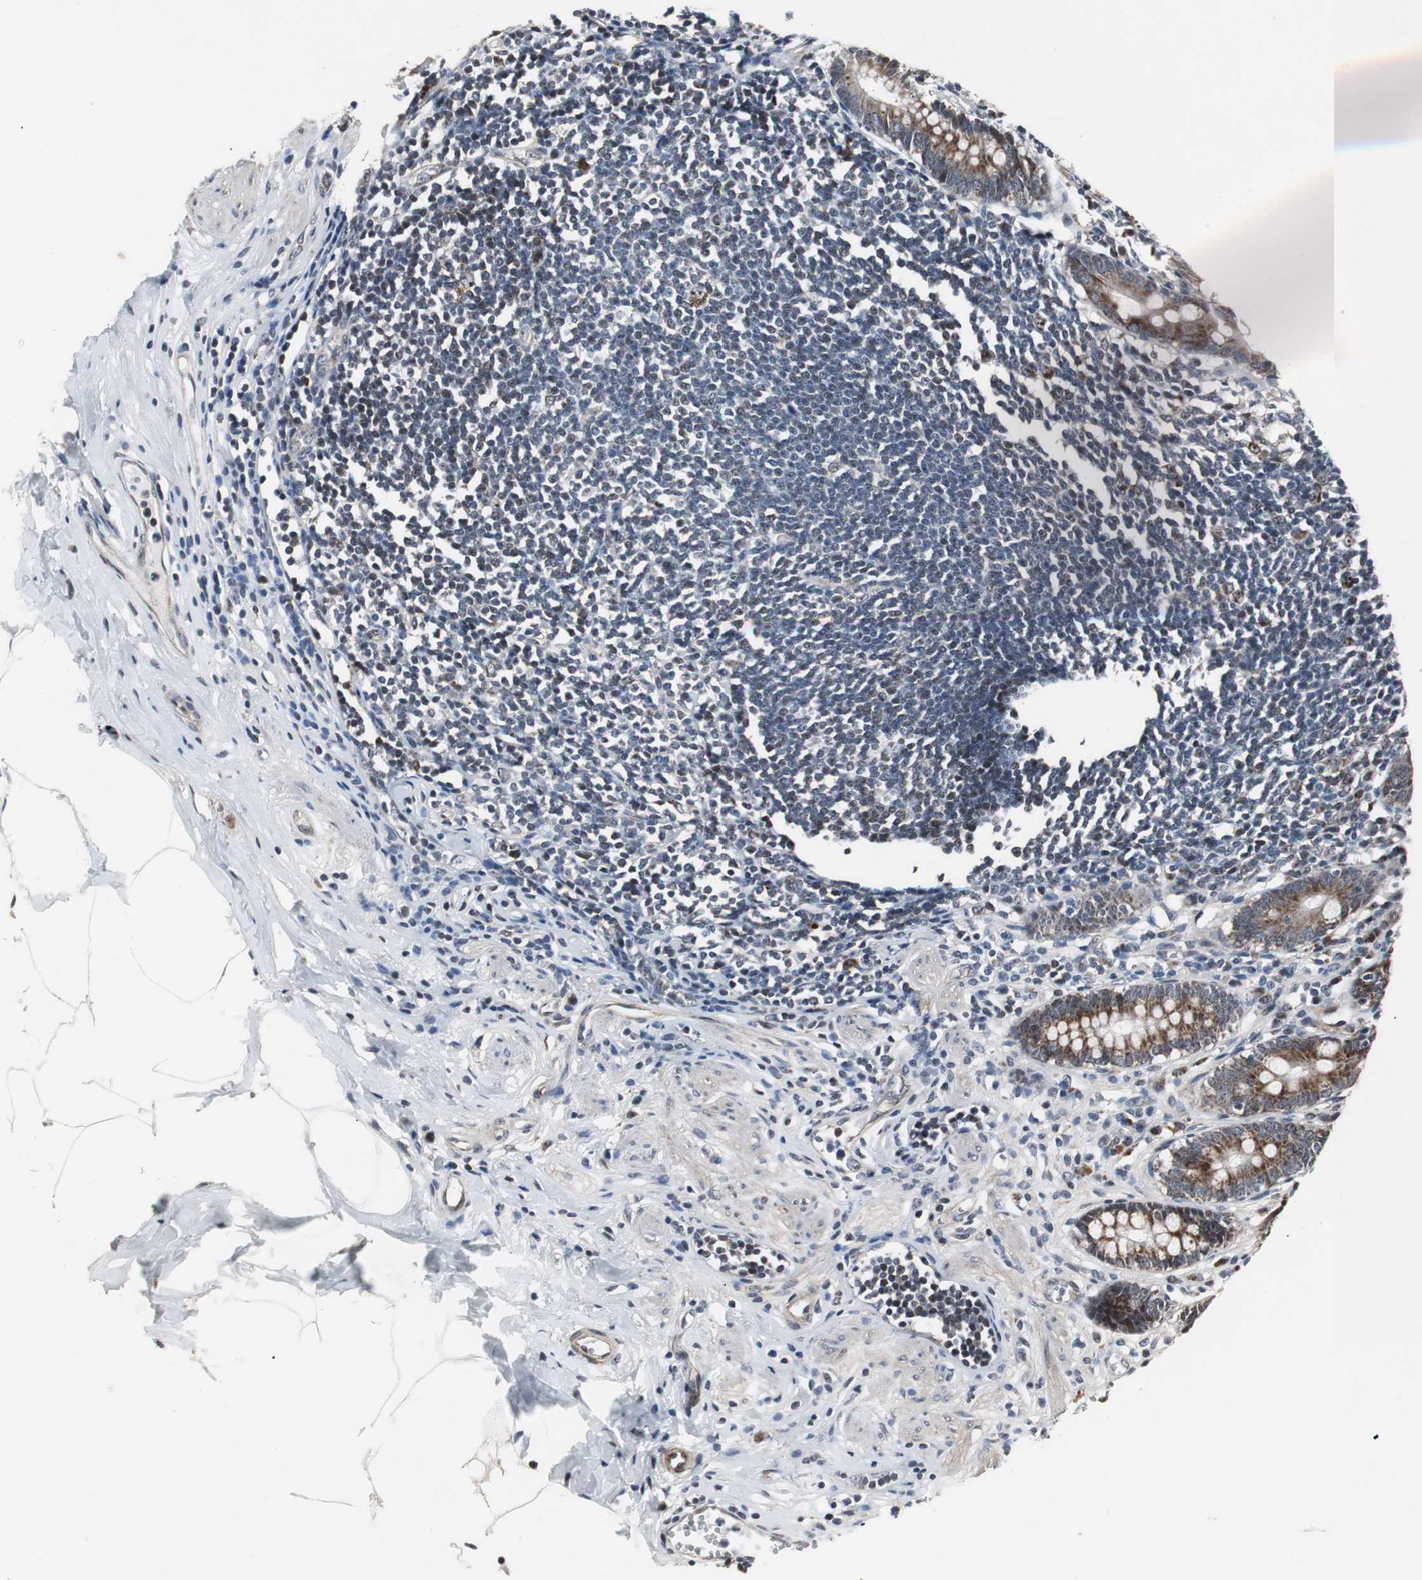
{"staining": {"intensity": "strong", "quantity": ">75%", "location": "cytoplasmic/membranous"}, "tissue": "appendix", "cell_type": "Glandular cells", "image_type": "normal", "snomed": [{"axis": "morphology", "description": "Normal tissue, NOS"}, {"axis": "topography", "description": "Appendix"}], "caption": "Strong cytoplasmic/membranous positivity is present in about >75% of glandular cells in unremarkable appendix. (DAB IHC, brown staining for protein, blue staining for nuclei).", "gene": "MRPL40", "patient": {"sex": "female", "age": 50}}